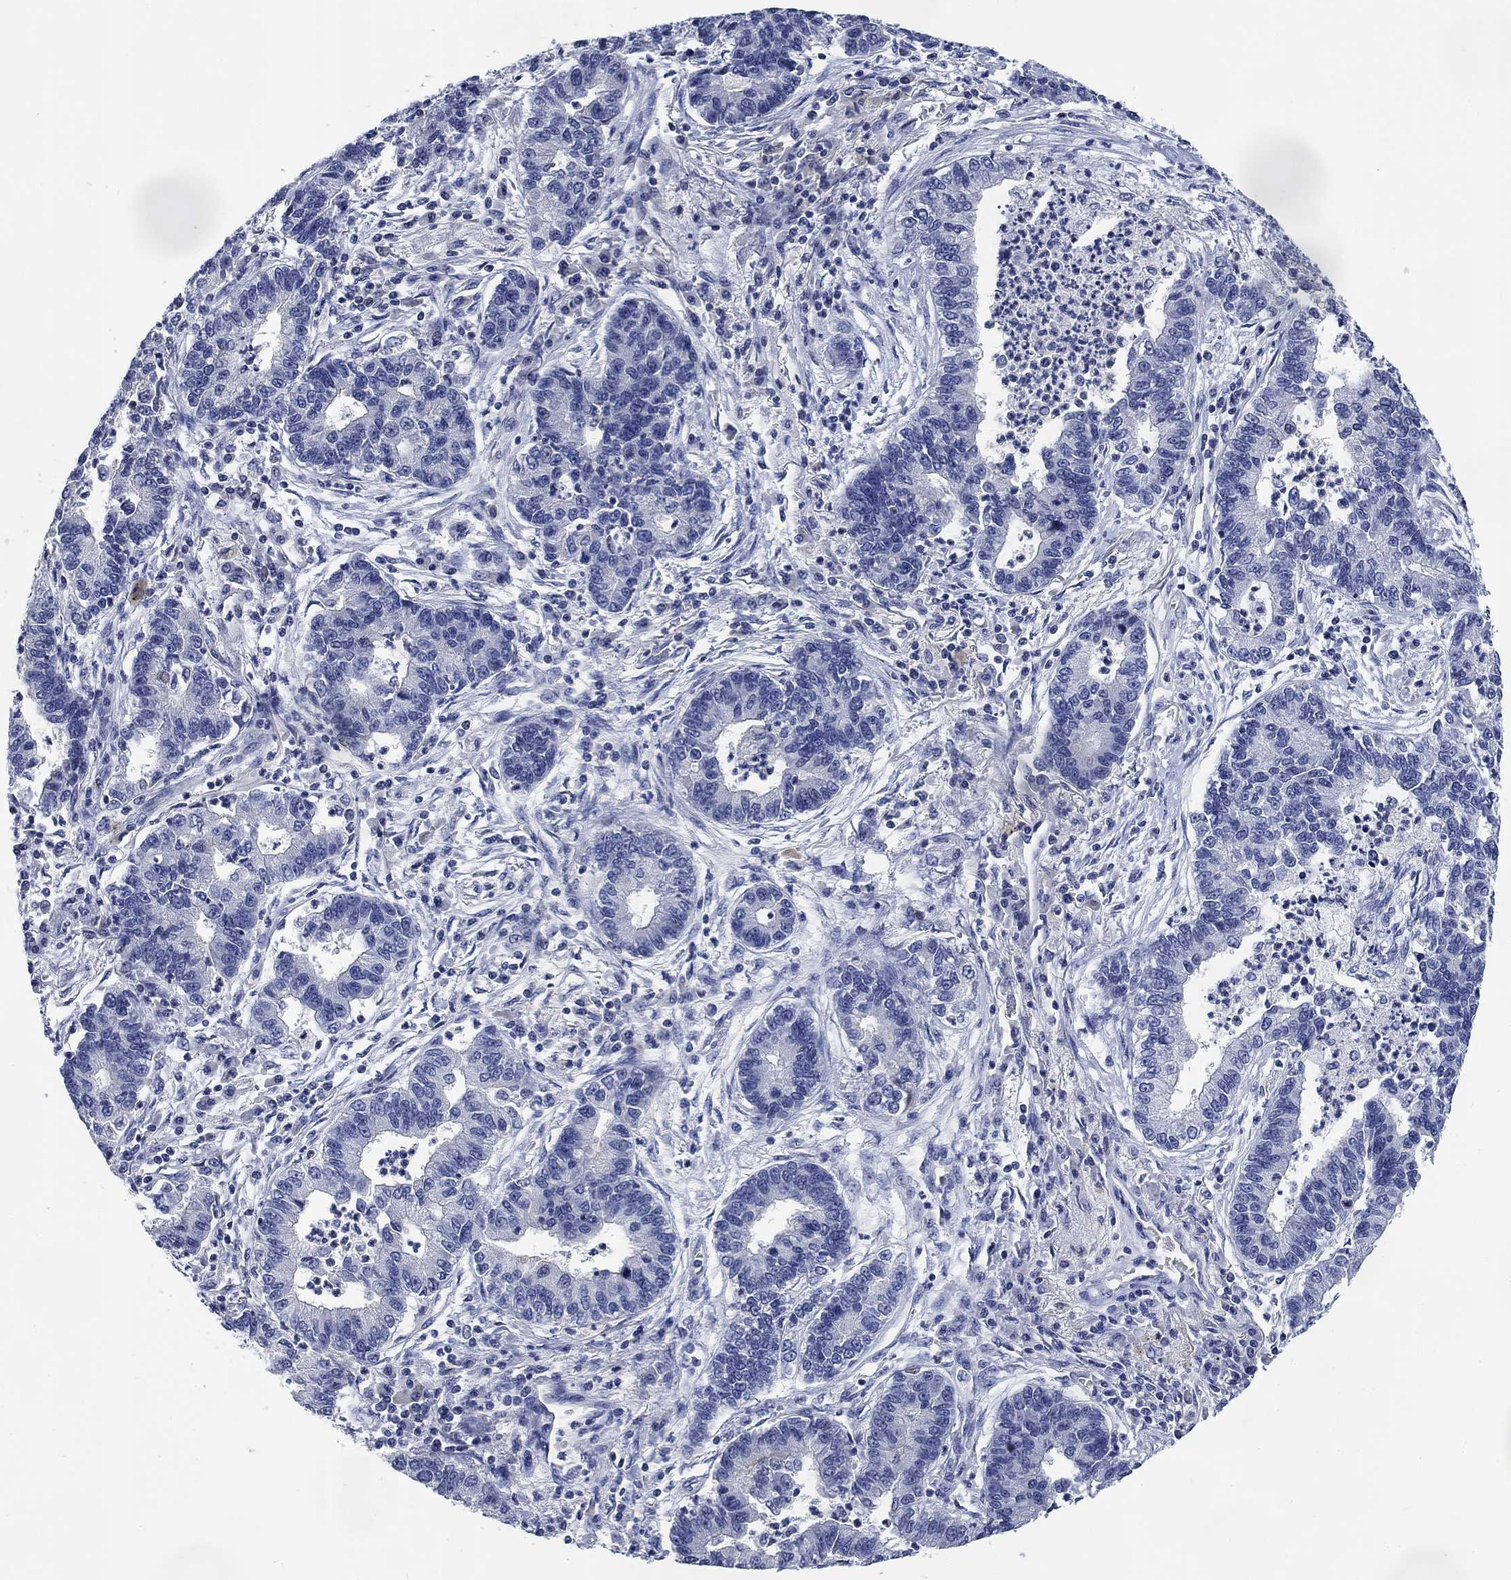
{"staining": {"intensity": "negative", "quantity": "none", "location": "none"}, "tissue": "lung cancer", "cell_type": "Tumor cells", "image_type": "cancer", "snomed": [{"axis": "morphology", "description": "Adenocarcinoma, NOS"}, {"axis": "topography", "description": "Lung"}], "caption": "Tumor cells are negative for brown protein staining in lung cancer (adenocarcinoma). (DAB immunohistochemistry visualized using brightfield microscopy, high magnification).", "gene": "DAZL", "patient": {"sex": "female", "age": 57}}